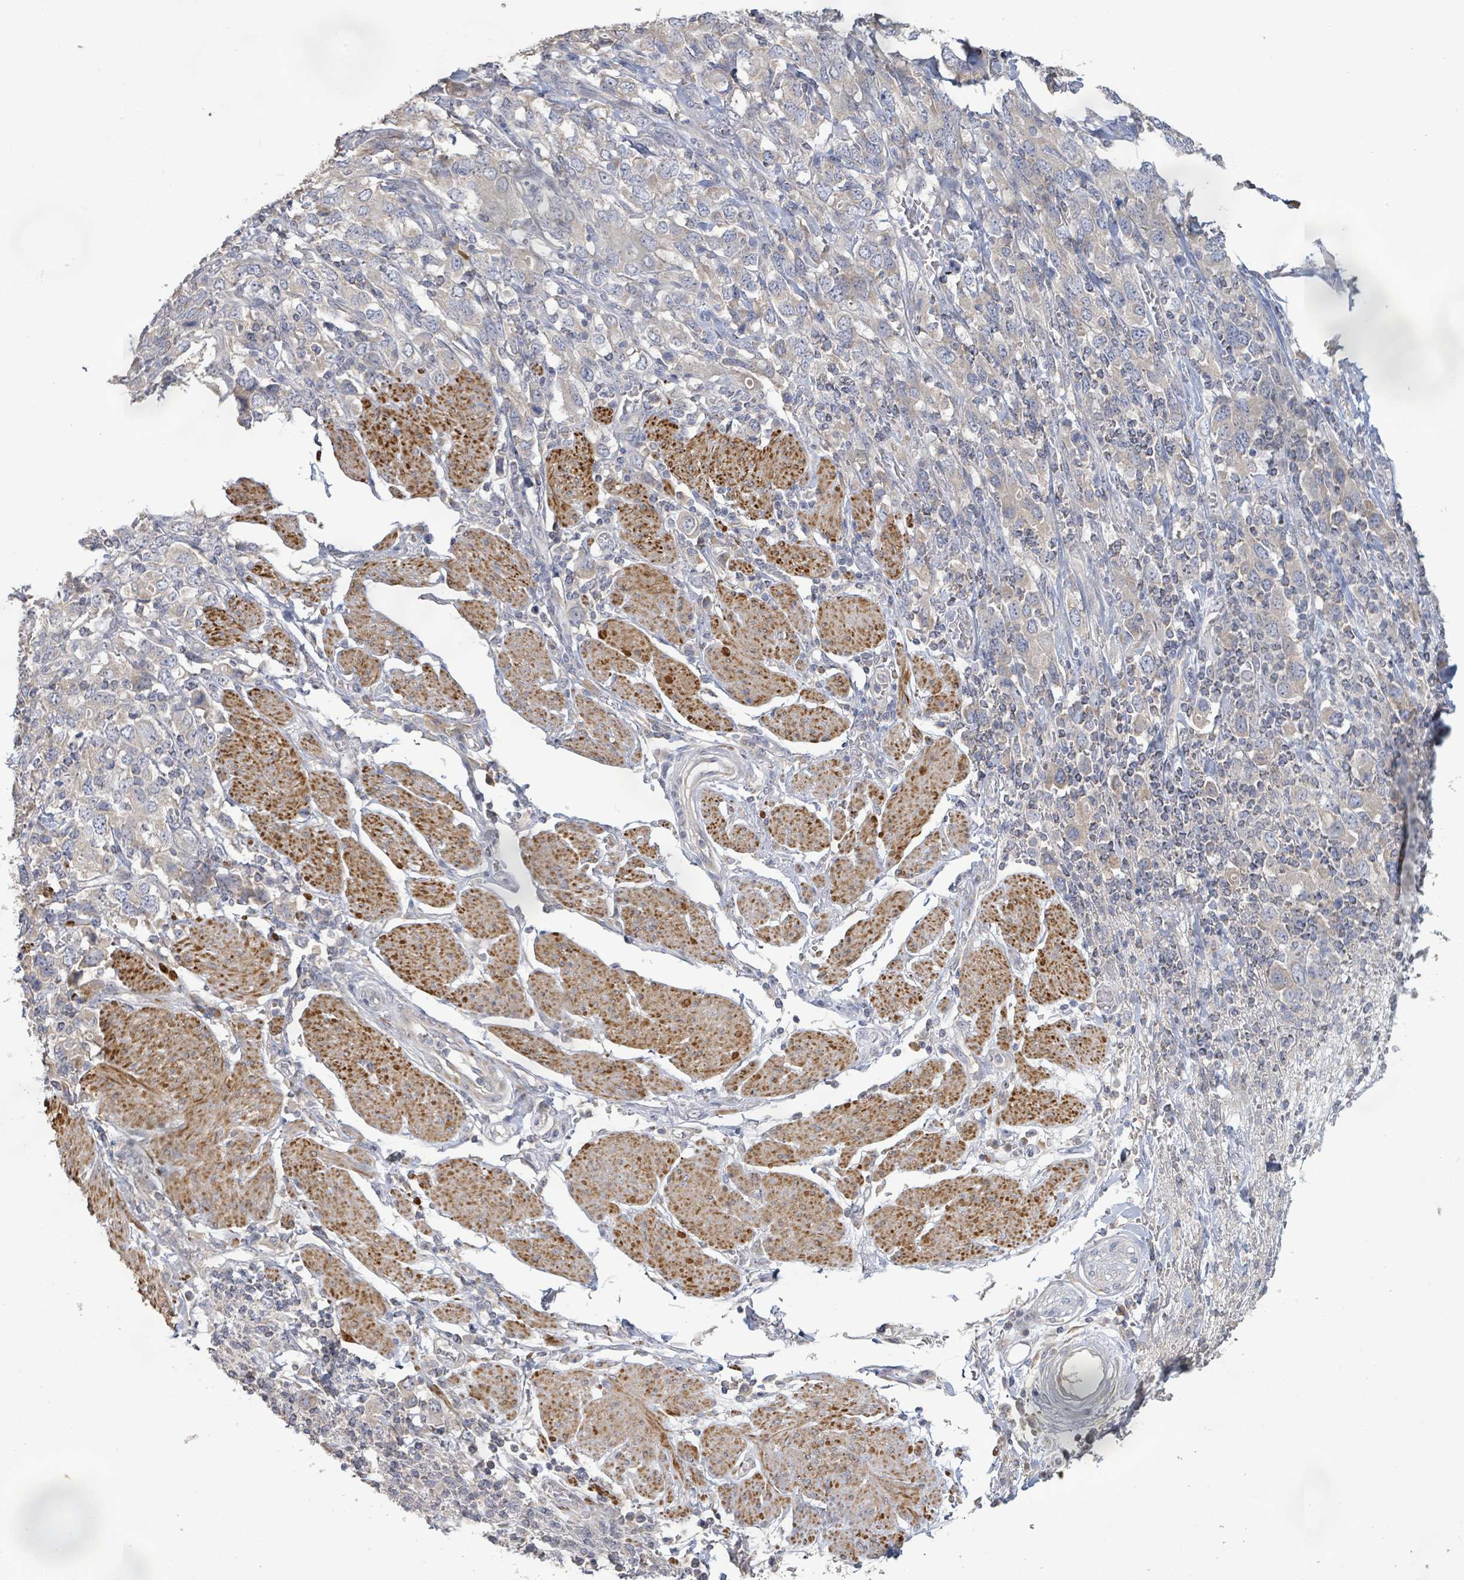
{"staining": {"intensity": "negative", "quantity": "none", "location": "none"}, "tissue": "stomach cancer", "cell_type": "Tumor cells", "image_type": "cancer", "snomed": [{"axis": "morphology", "description": "Adenocarcinoma, NOS"}, {"axis": "topography", "description": "Stomach, upper"}, {"axis": "topography", "description": "Stomach"}], "caption": "IHC histopathology image of neoplastic tissue: stomach adenocarcinoma stained with DAB displays no significant protein expression in tumor cells.", "gene": "KCNS2", "patient": {"sex": "male", "age": 62}}